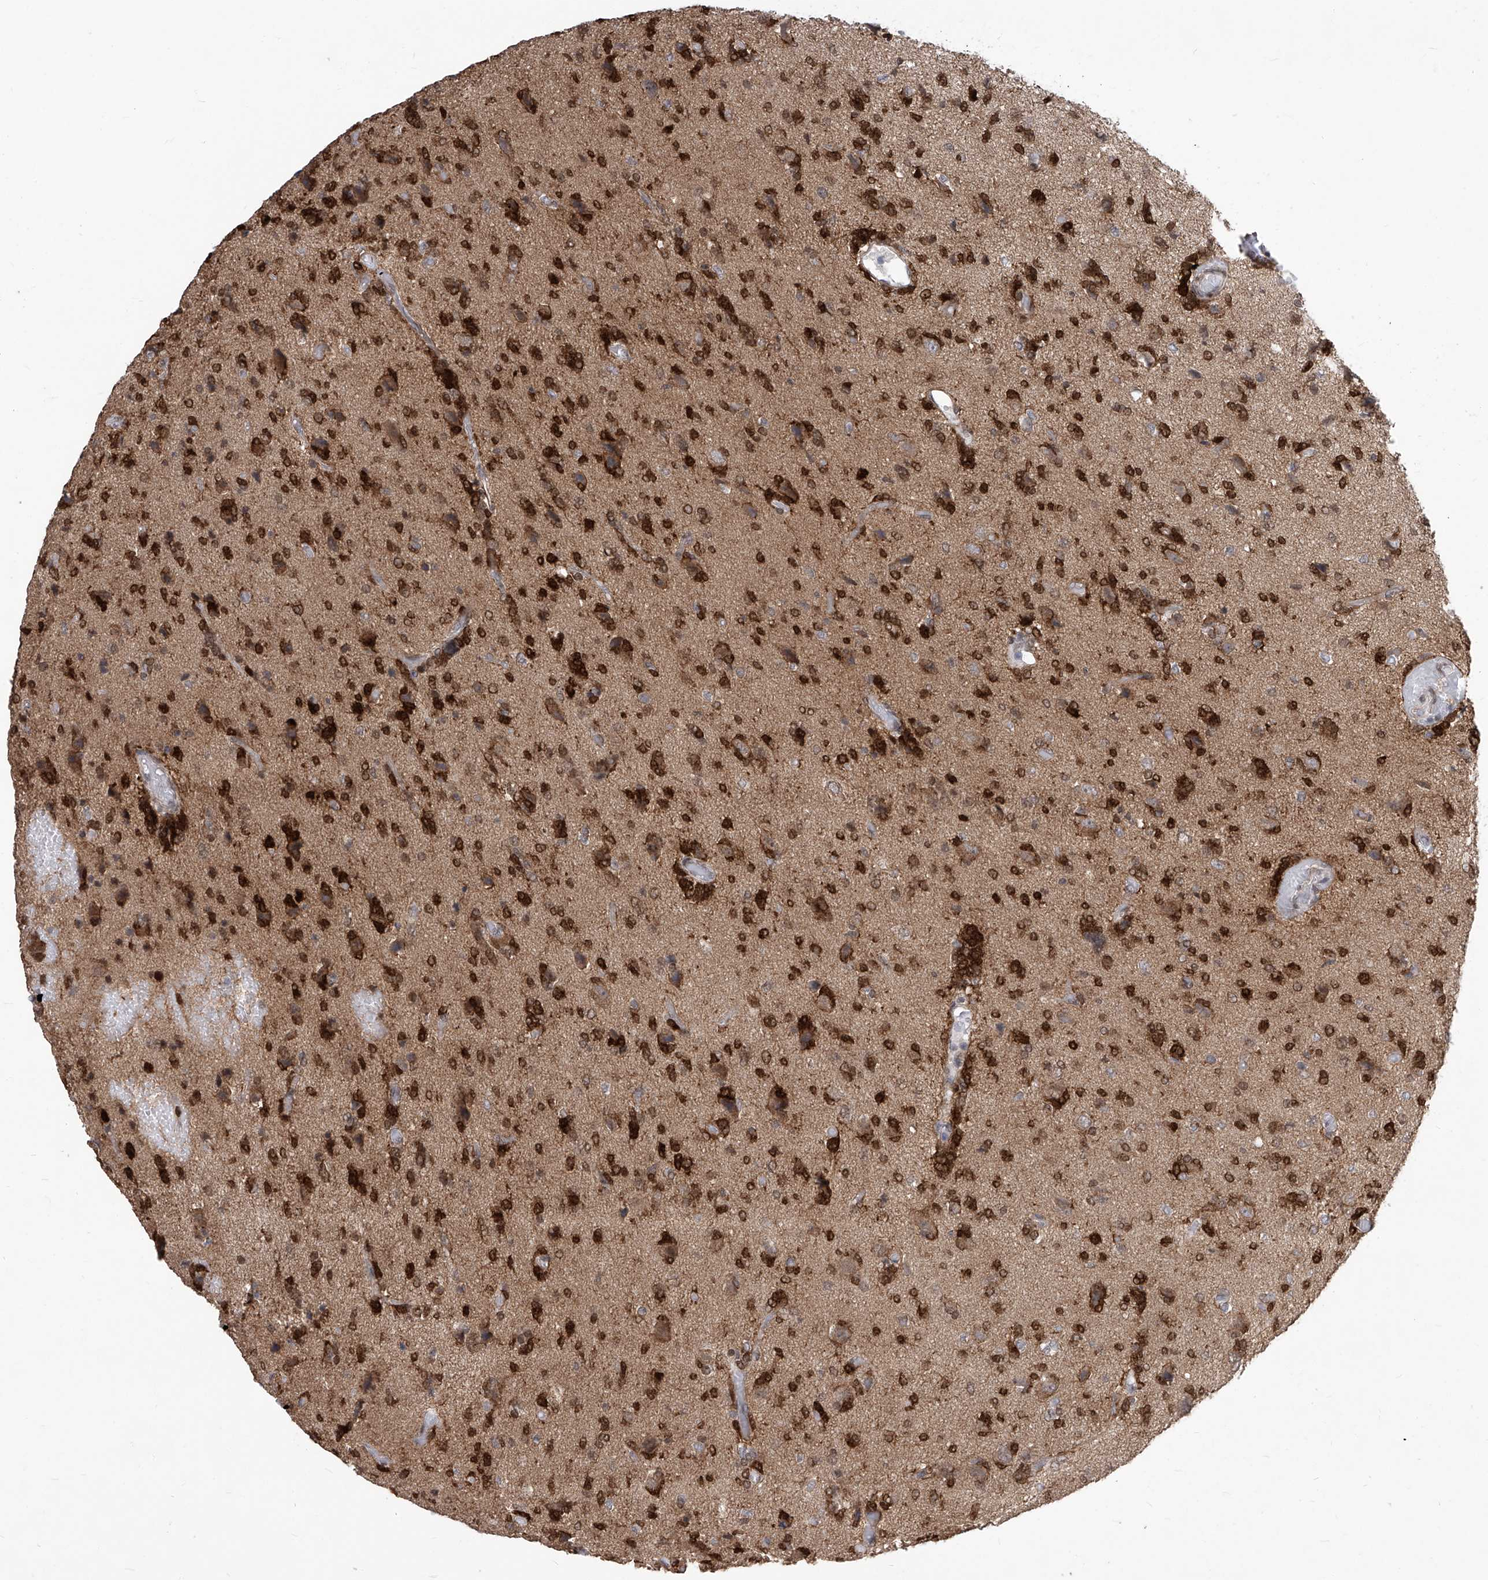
{"staining": {"intensity": "strong", "quantity": "25%-75%", "location": "nuclear"}, "tissue": "glioma", "cell_type": "Tumor cells", "image_type": "cancer", "snomed": [{"axis": "morphology", "description": "Glioma, malignant, High grade"}, {"axis": "topography", "description": "Brain"}], "caption": "A brown stain shows strong nuclear expression of a protein in malignant glioma (high-grade) tumor cells.", "gene": "CETN2", "patient": {"sex": "female", "age": 59}}